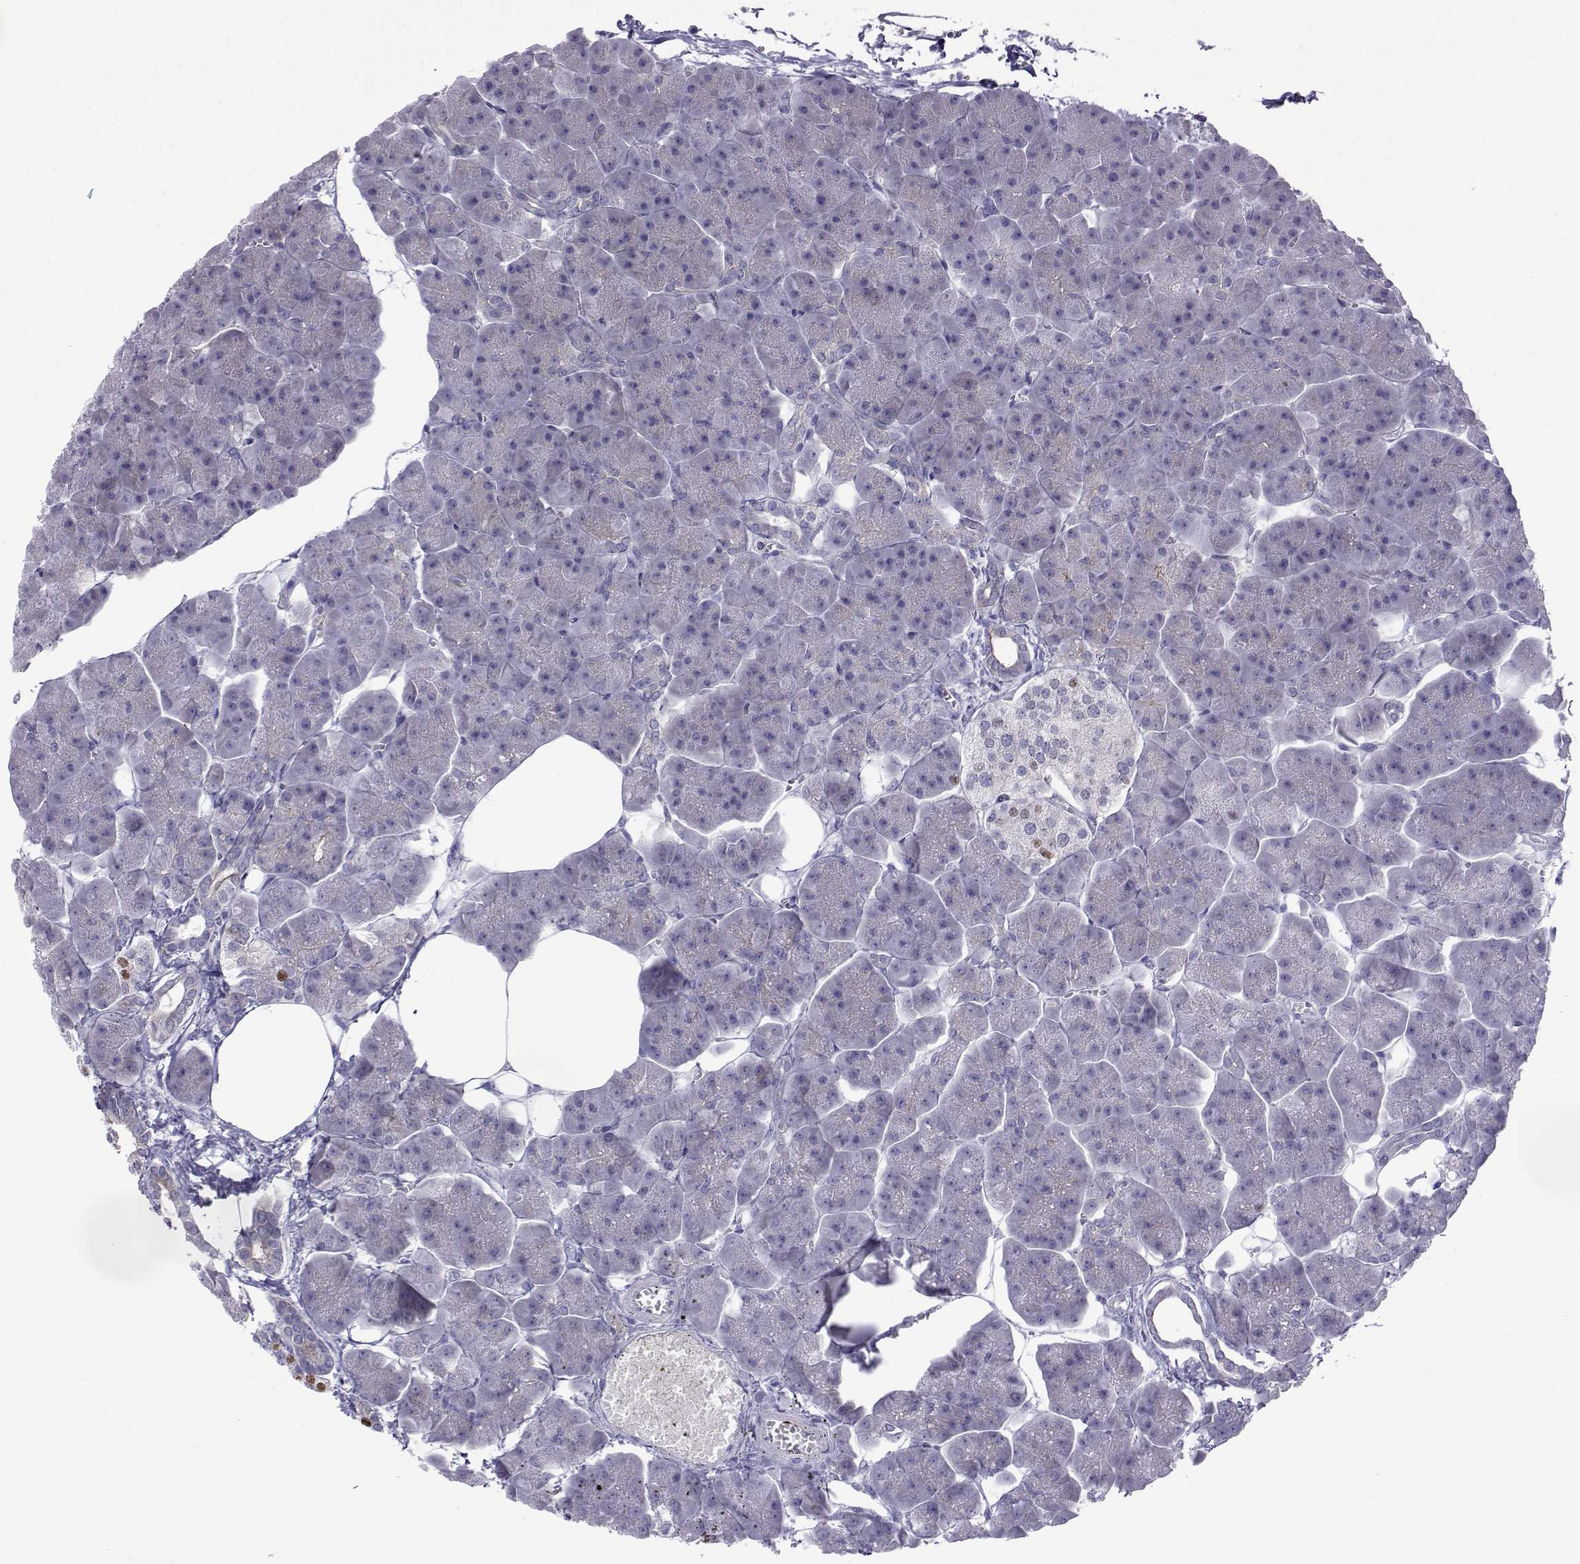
{"staining": {"intensity": "negative", "quantity": "none", "location": "none"}, "tissue": "pancreas", "cell_type": "Exocrine glandular cells", "image_type": "normal", "snomed": [{"axis": "morphology", "description": "Normal tissue, NOS"}, {"axis": "topography", "description": "Adipose tissue"}, {"axis": "topography", "description": "Pancreas"}, {"axis": "topography", "description": "Peripheral nerve tissue"}], "caption": "Immunohistochemistry histopathology image of unremarkable human pancreas stained for a protein (brown), which shows no expression in exocrine glandular cells. The staining was performed using DAB (3,3'-diaminobenzidine) to visualize the protein expression in brown, while the nuclei were stained in blue with hematoxylin (Magnification: 20x).", "gene": "COL22A1", "patient": {"sex": "female", "age": 58}}